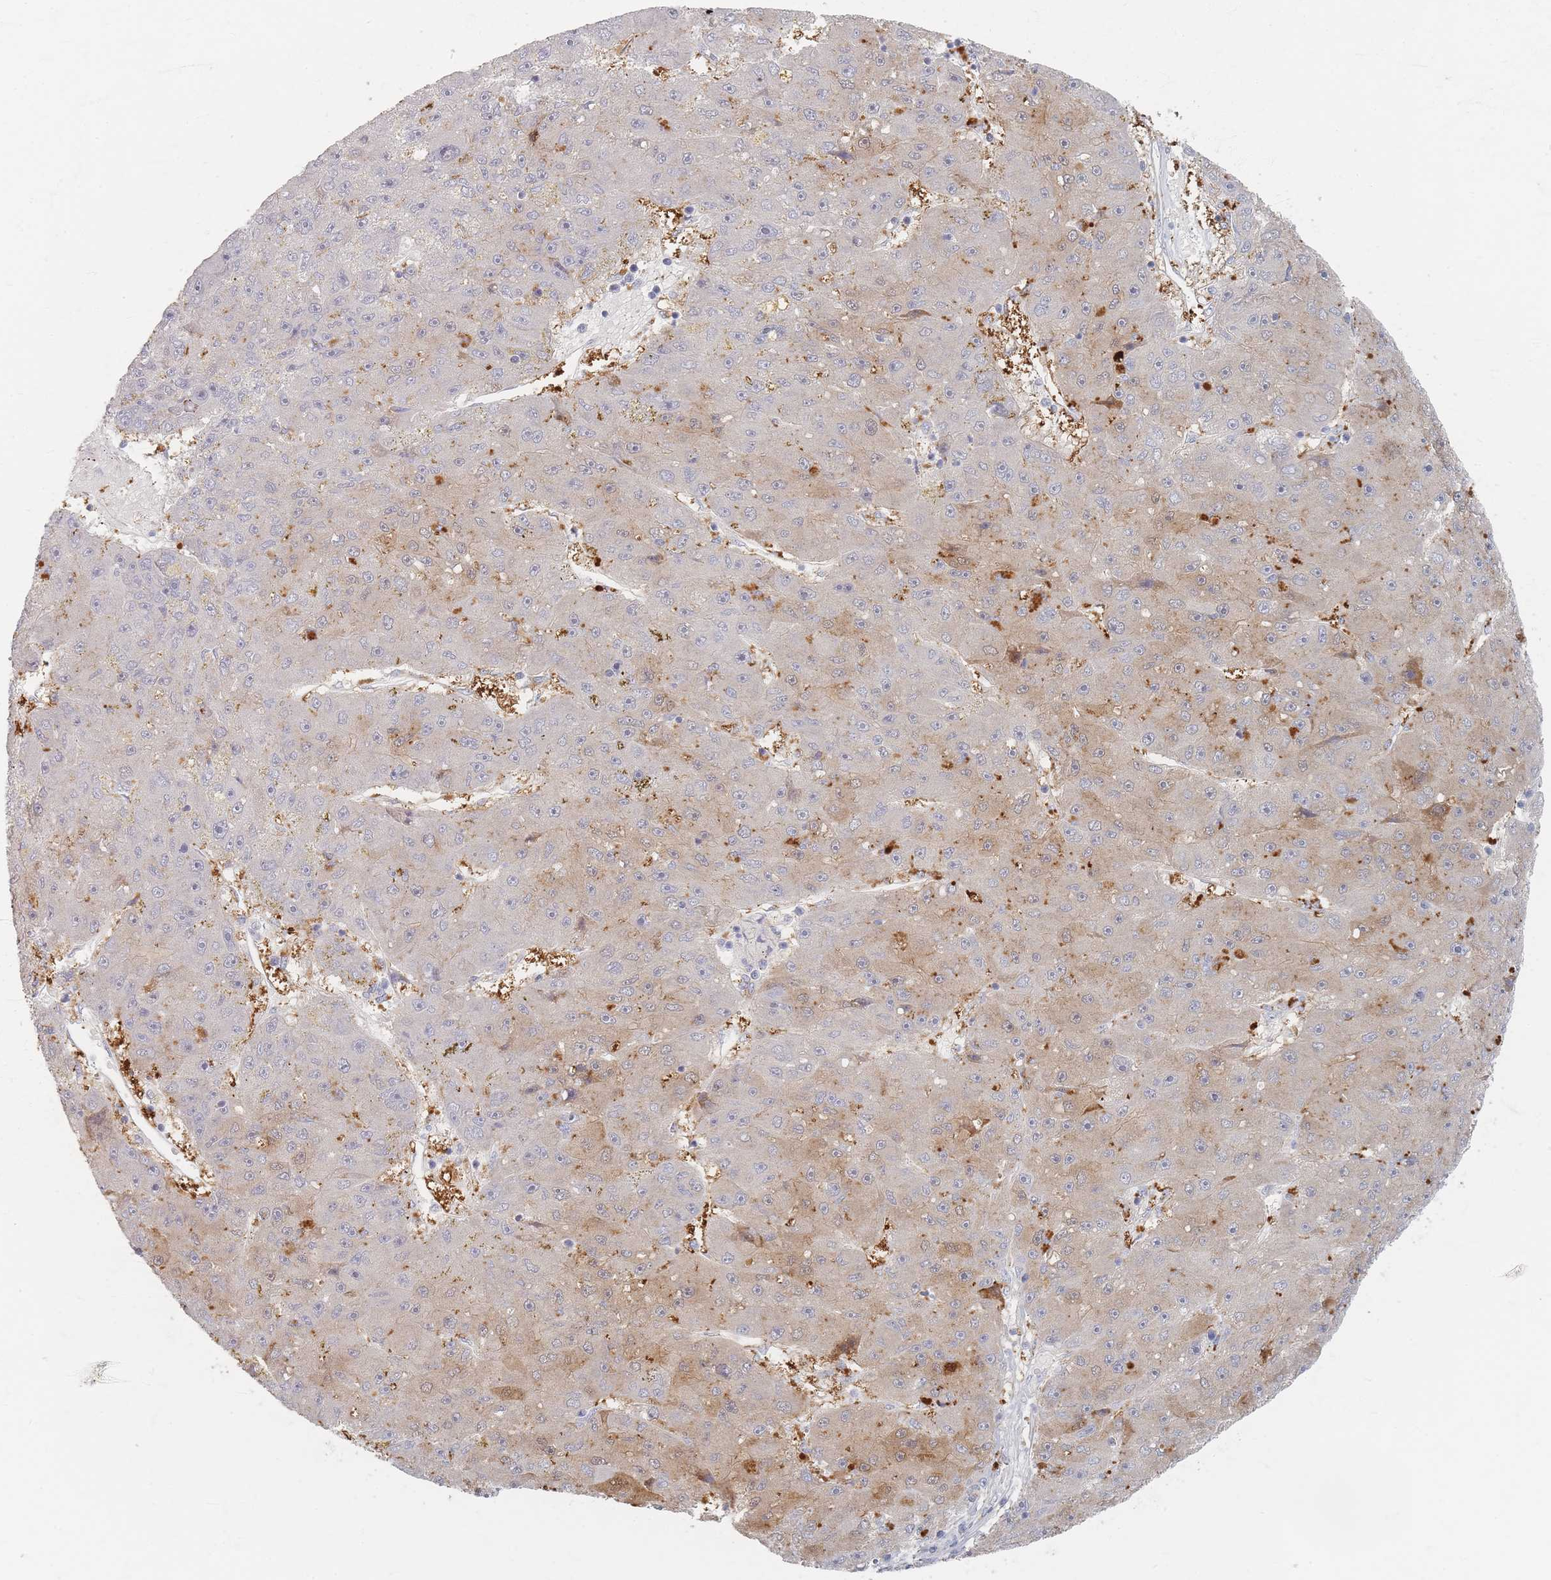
{"staining": {"intensity": "moderate", "quantity": "25%-75%", "location": "cytoplasmic/membranous"}, "tissue": "liver cancer", "cell_type": "Tumor cells", "image_type": "cancer", "snomed": [{"axis": "morphology", "description": "Carcinoma, Hepatocellular, NOS"}, {"axis": "topography", "description": "Liver"}], "caption": "Liver hepatocellular carcinoma tissue demonstrates moderate cytoplasmic/membranous expression in approximately 25%-75% of tumor cells", "gene": "SLC2A11", "patient": {"sex": "male", "age": 67}}